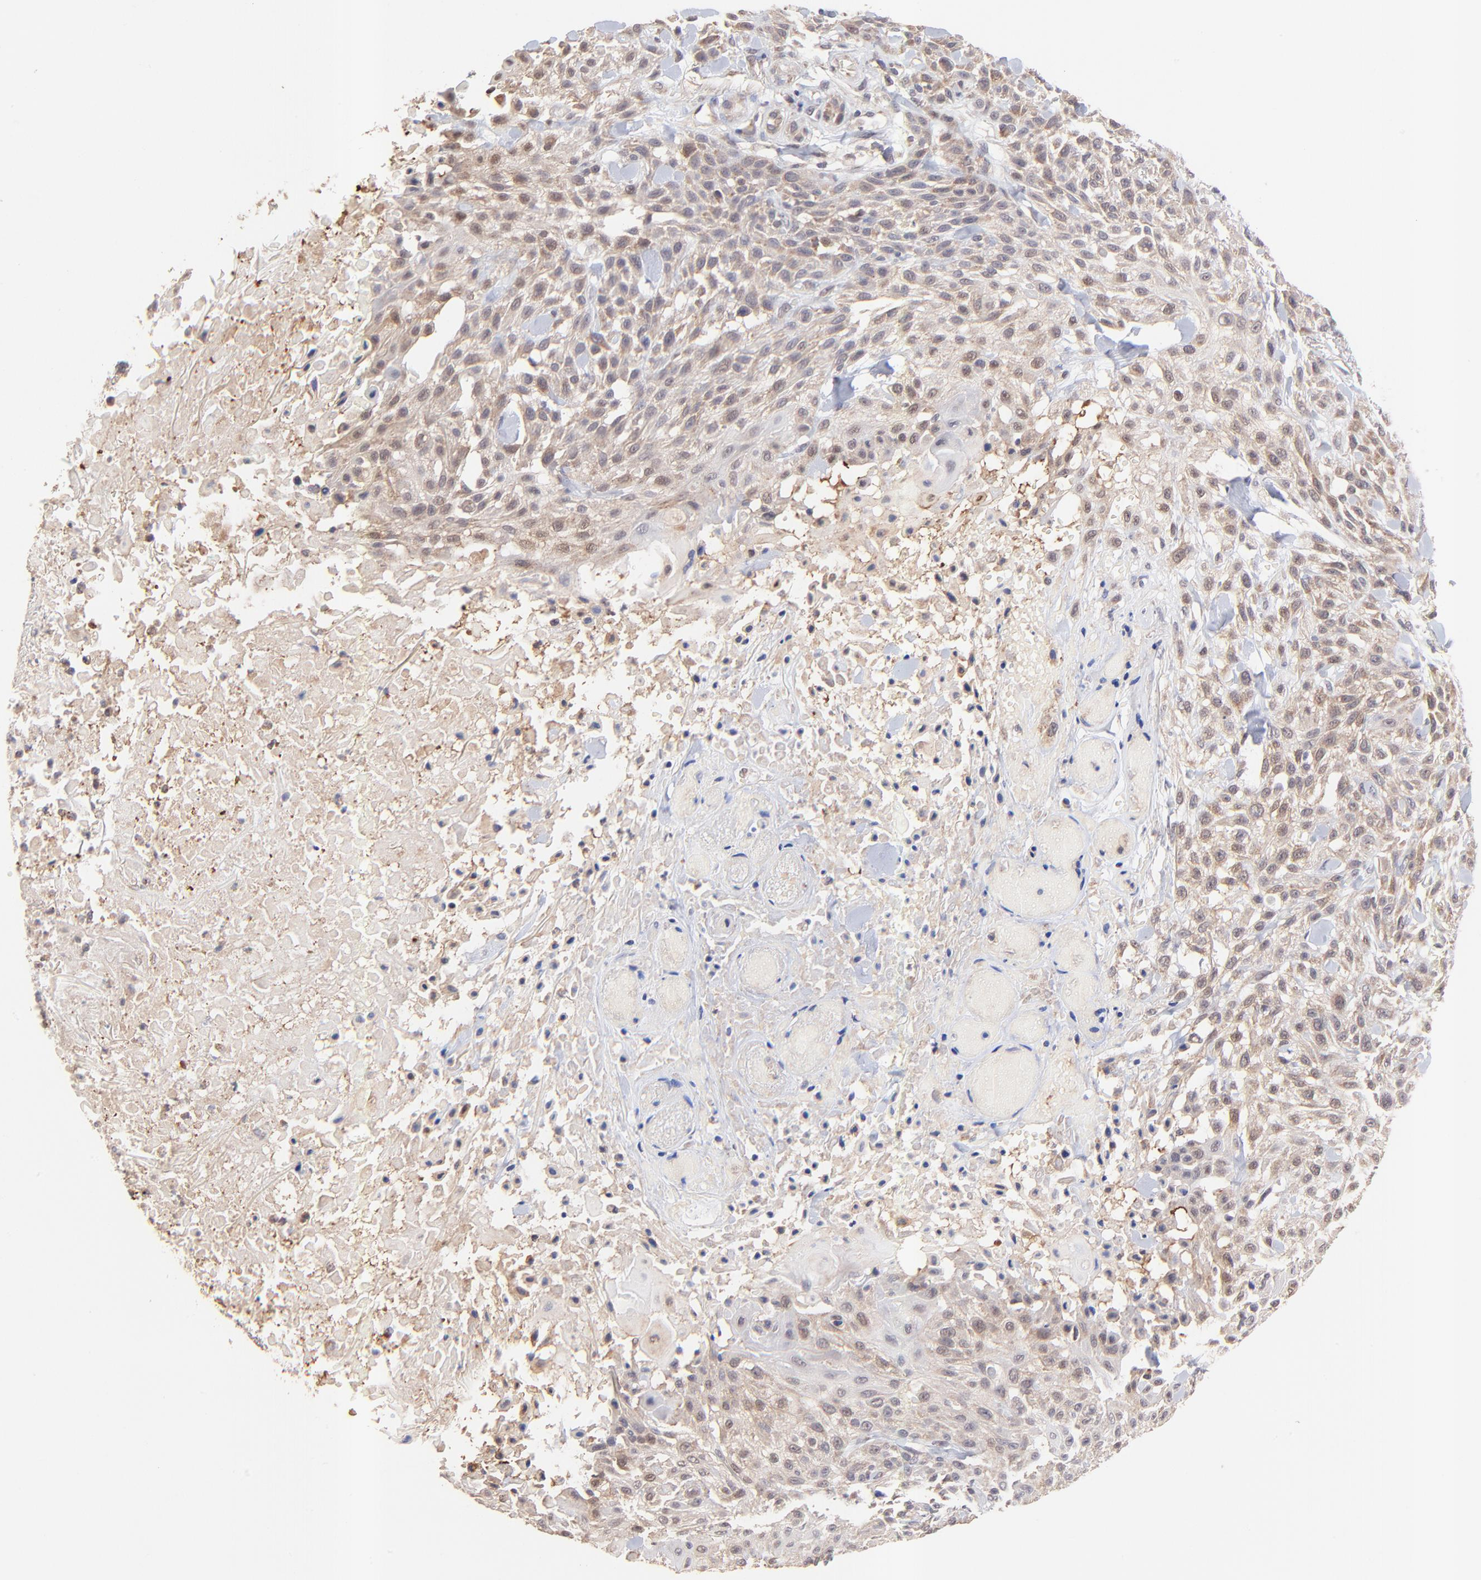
{"staining": {"intensity": "moderate", "quantity": "25%-75%", "location": "cytoplasmic/membranous"}, "tissue": "skin cancer", "cell_type": "Tumor cells", "image_type": "cancer", "snomed": [{"axis": "morphology", "description": "Squamous cell carcinoma, NOS"}, {"axis": "topography", "description": "Skin"}], "caption": "Brown immunohistochemical staining in skin squamous cell carcinoma exhibits moderate cytoplasmic/membranous expression in about 25%-75% of tumor cells.", "gene": "BAIAP2L2", "patient": {"sex": "female", "age": 42}}